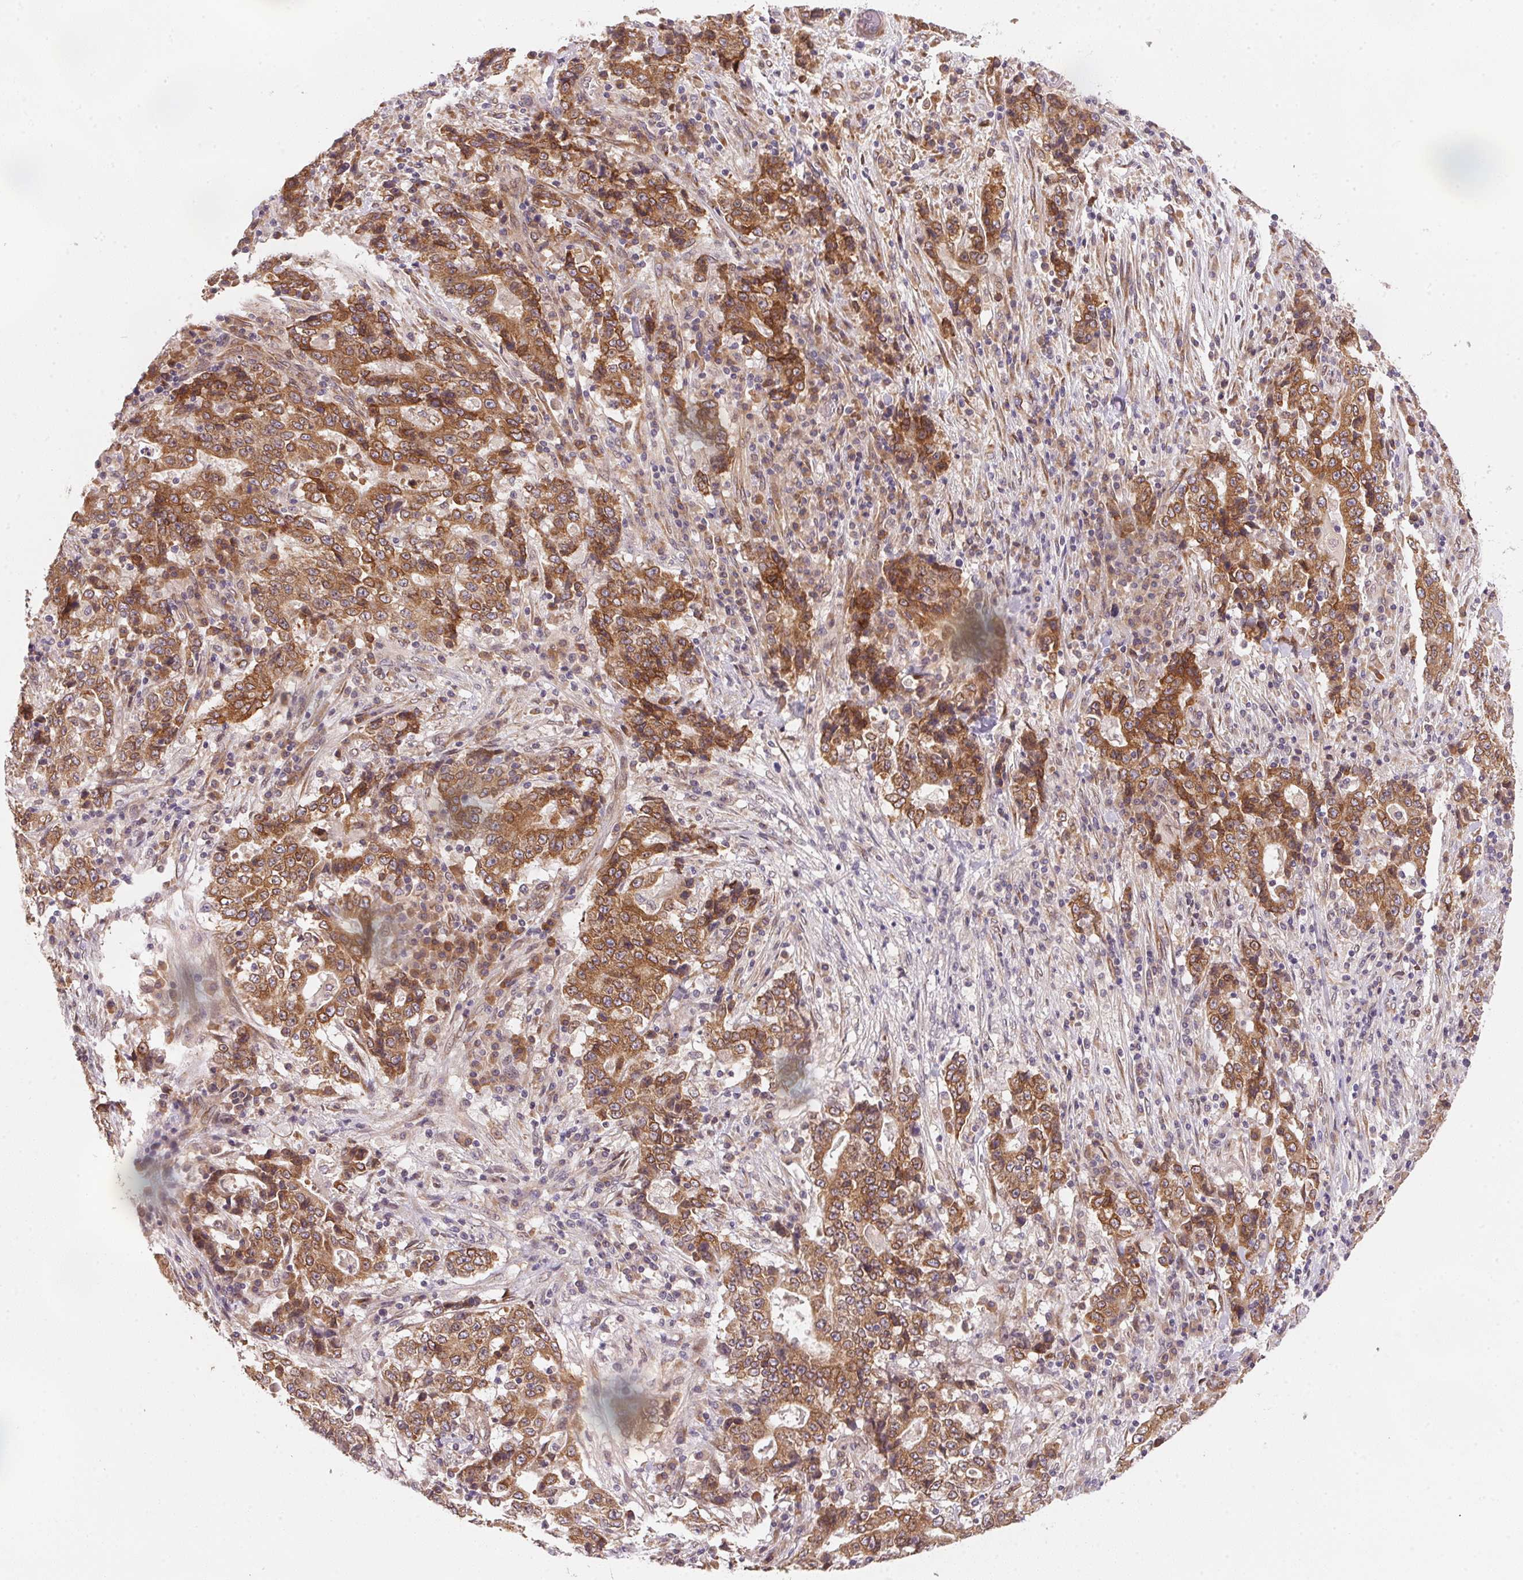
{"staining": {"intensity": "moderate", "quantity": ">75%", "location": "cytoplasmic/membranous"}, "tissue": "stomach cancer", "cell_type": "Tumor cells", "image_type": "cancer", "snomed": [{"axis": "morphology", "description": "Normal tissue, NOS"}, {"axis": "morphology", "description": "Adenocarcinoma, NOS"}, {"axis": "topography", "description": "Stomach, upper"}, {"axis": "topography", "description": "Stomach"}], "caption": "DAB (3,3'-diaminobenzidine) immunohistochemical staining of human stomach adenocarcinoma demonstrates moderate cytoplasmic/membranous protein expression in about >75% of tumor cells.", "gene": "EI24", "patient": {"sex": "male", "age": 59}}